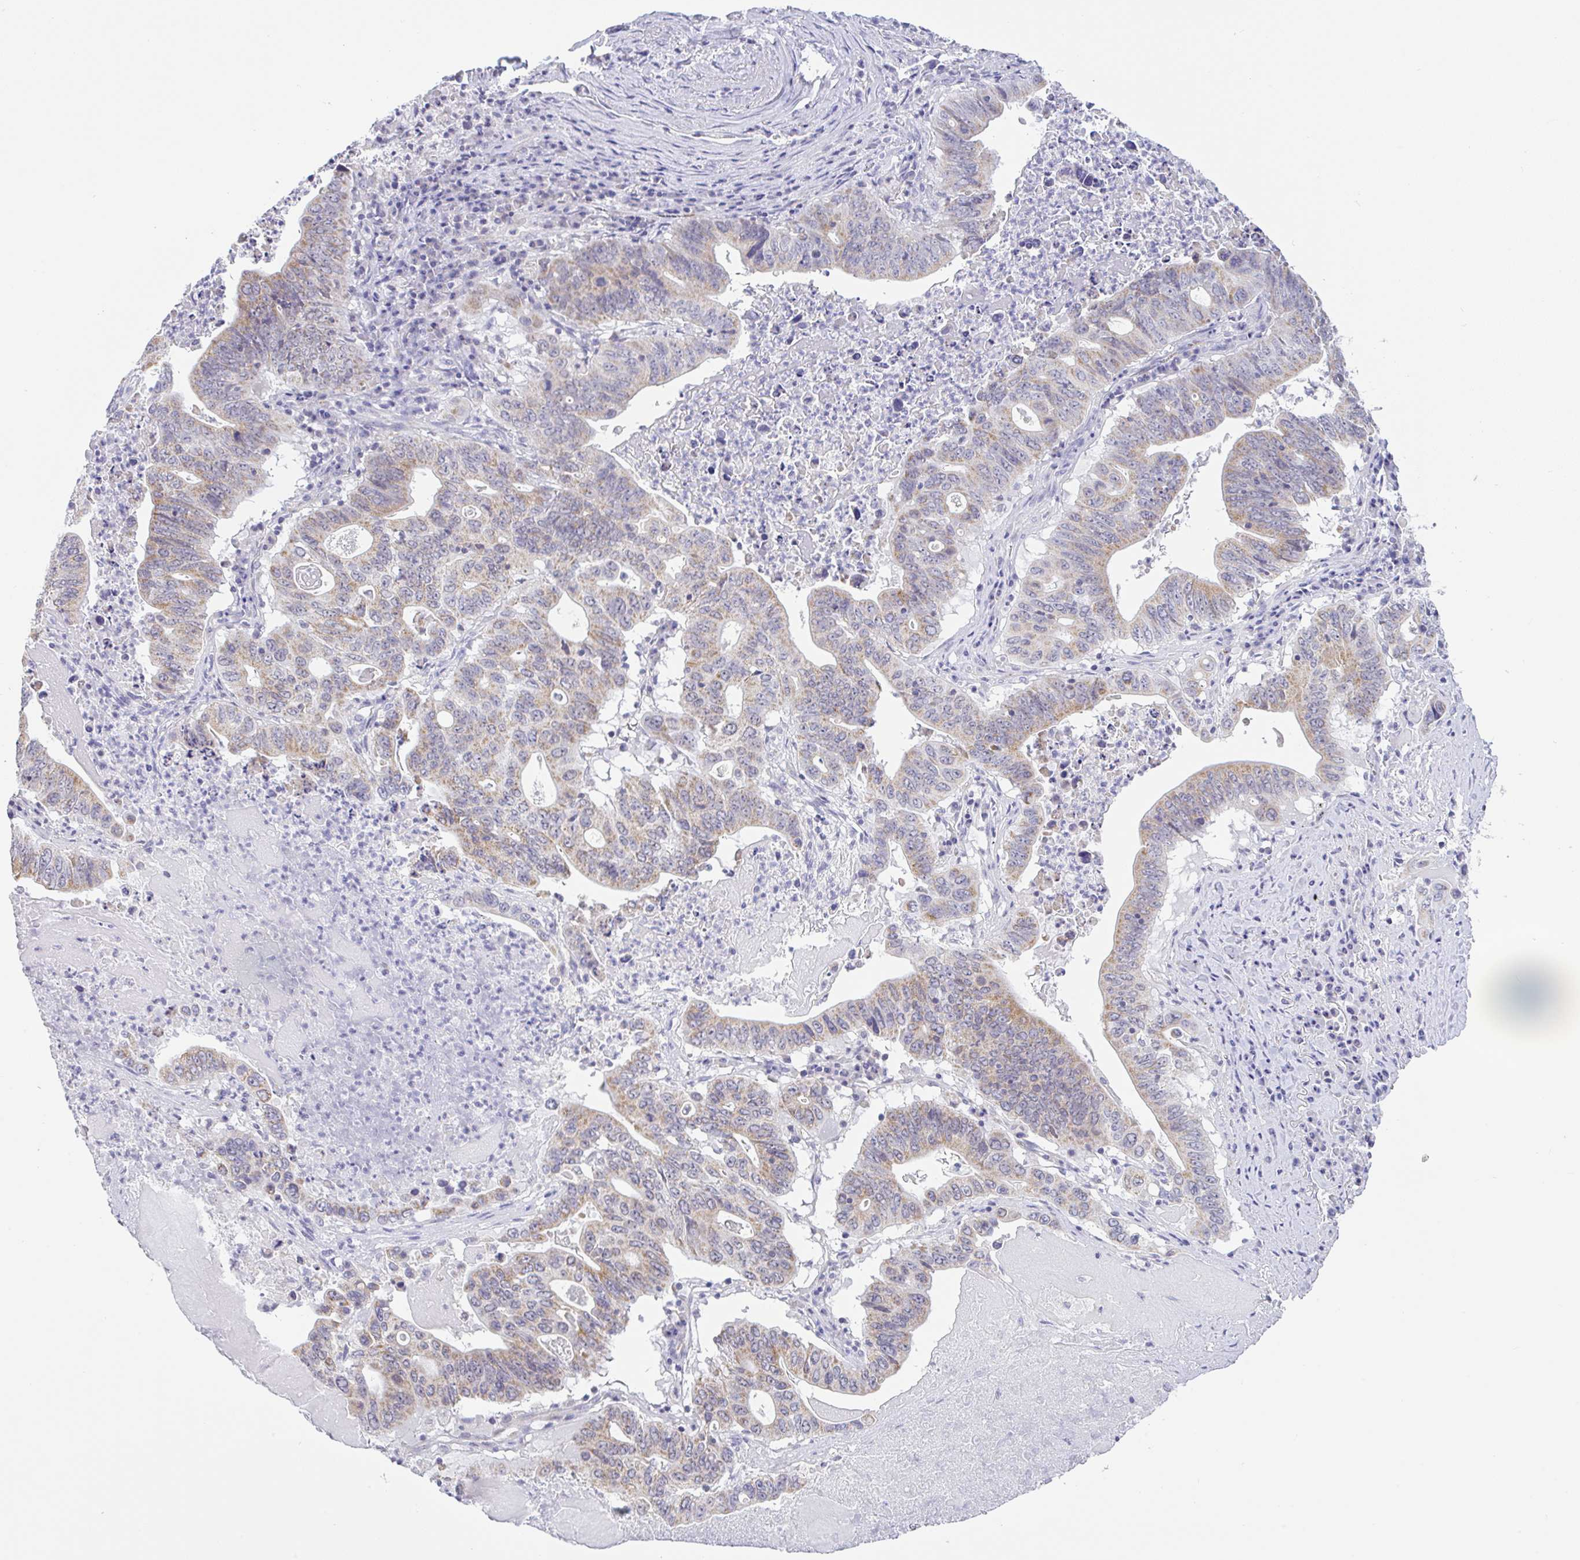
{"staining": {"intensity": "weak", "quantity": "25%-75%", "location": "cytoplasmic/membranous"}, "tissue": "lung cancer", "cell_type": "Tumor cells", "image_type": "cancer", "snomed": [{"axis": "morphology", "description": "Adenocarcinoma, NOS"}, {"axis": "topography", "description": "Lung"}], "caption": "The histopathology image demonstrates immunohistochemical staining of lung cancer. There is weak cytoplasmic/membranous positivity is present in approximately 25%-75% of tumor cells.", "gene": "PLCD4", "patient": {"sex": "female", "age": 60}}